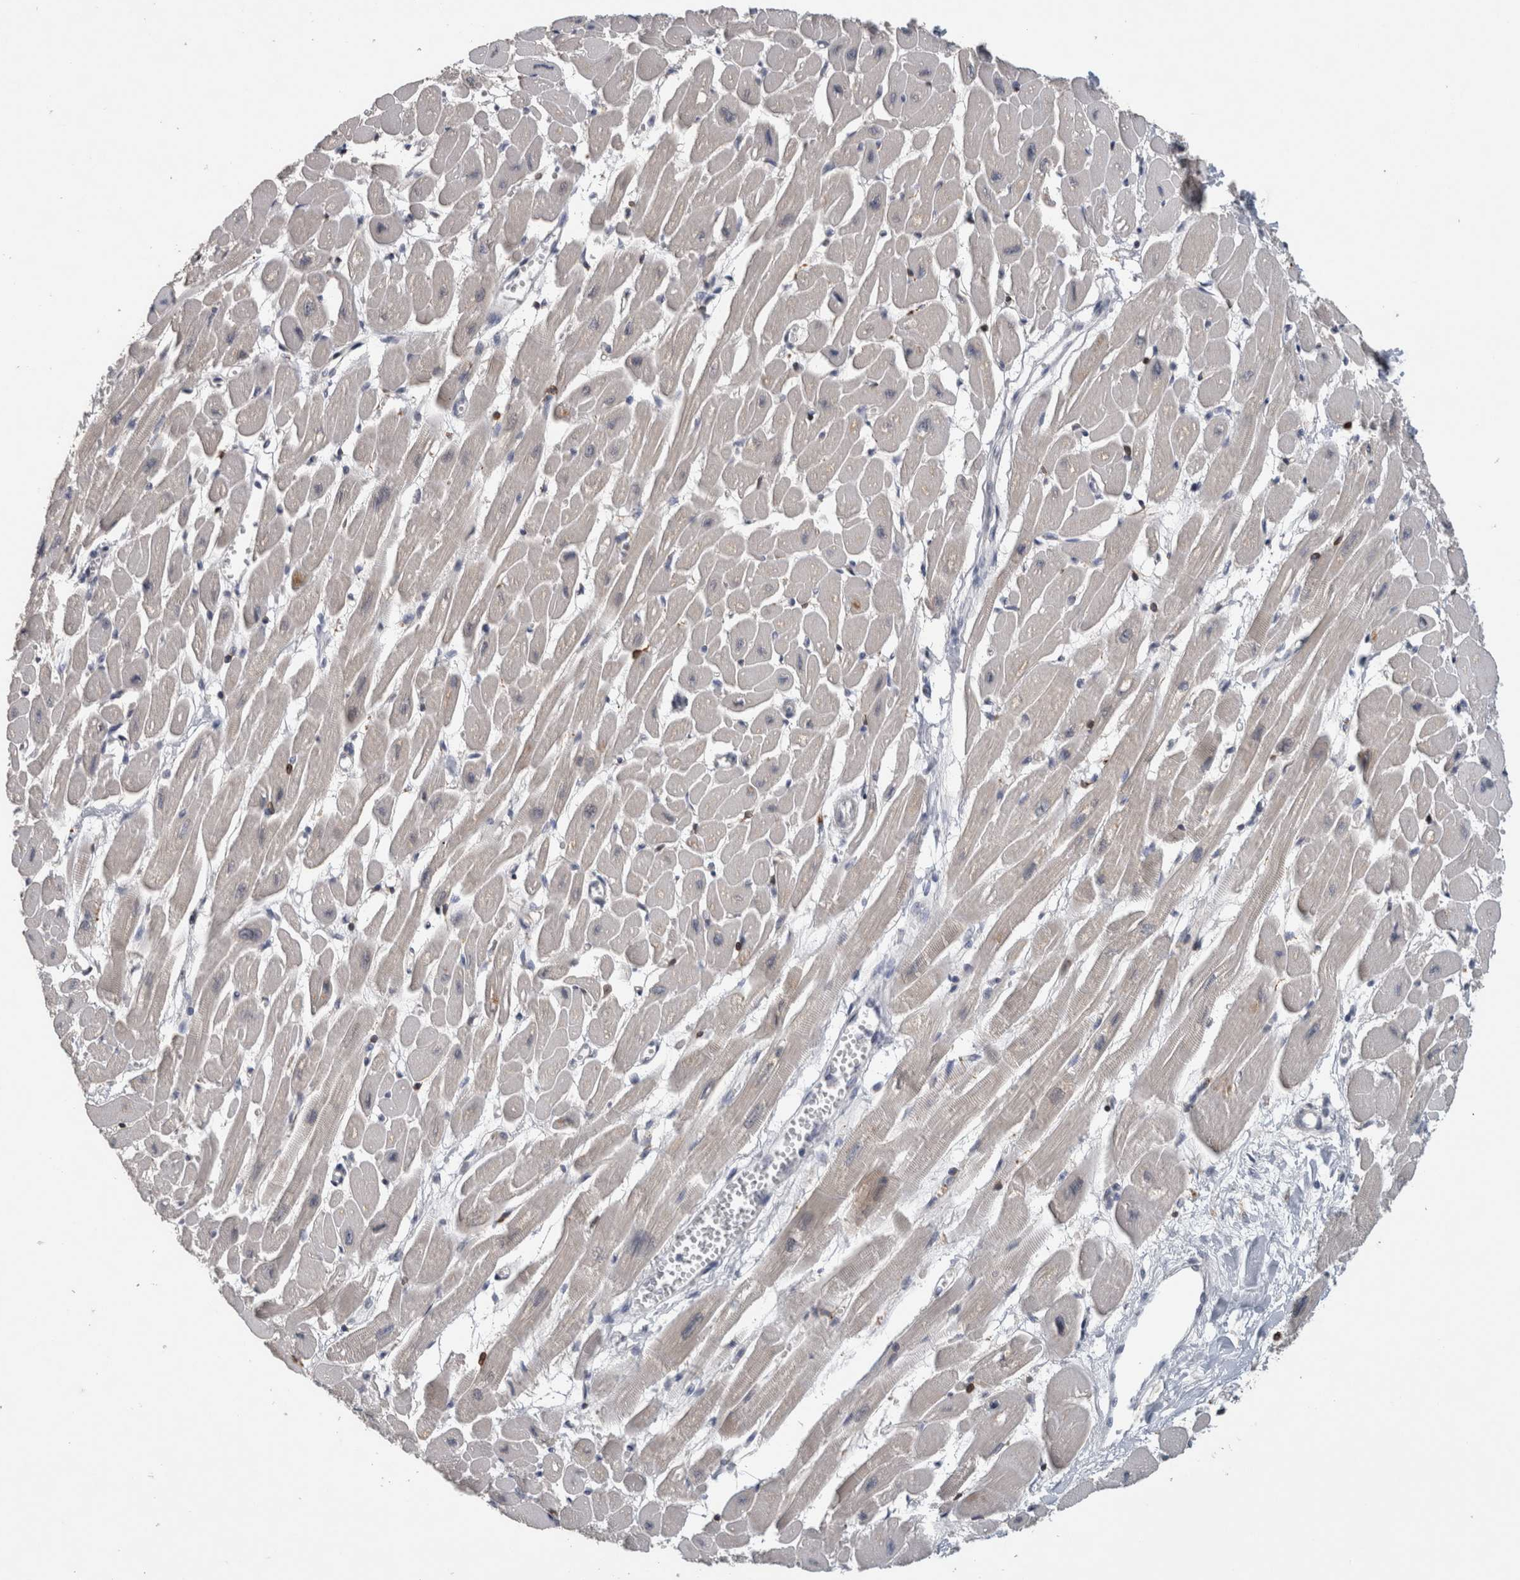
{"staining": {"intensity": "negative", "quantity": "none", "location": "none"}, "tissue": "heart muscle", "cell_type": "Cardiomyocytes", "image_type": "normal", "snomed": [{"axis": "morphology", "description": "Normal tissue, NOS"}, {"axis": "topography", "description": "Heart"}], "caption": "Heart muscle was stained to show a protein in brown. There is no significant staining in cardiomyocytes. (IHC, brightfield microscopy, high magnification).", "gene": "PRXL2A", "patient": {"sex": "female", "age": 54}}